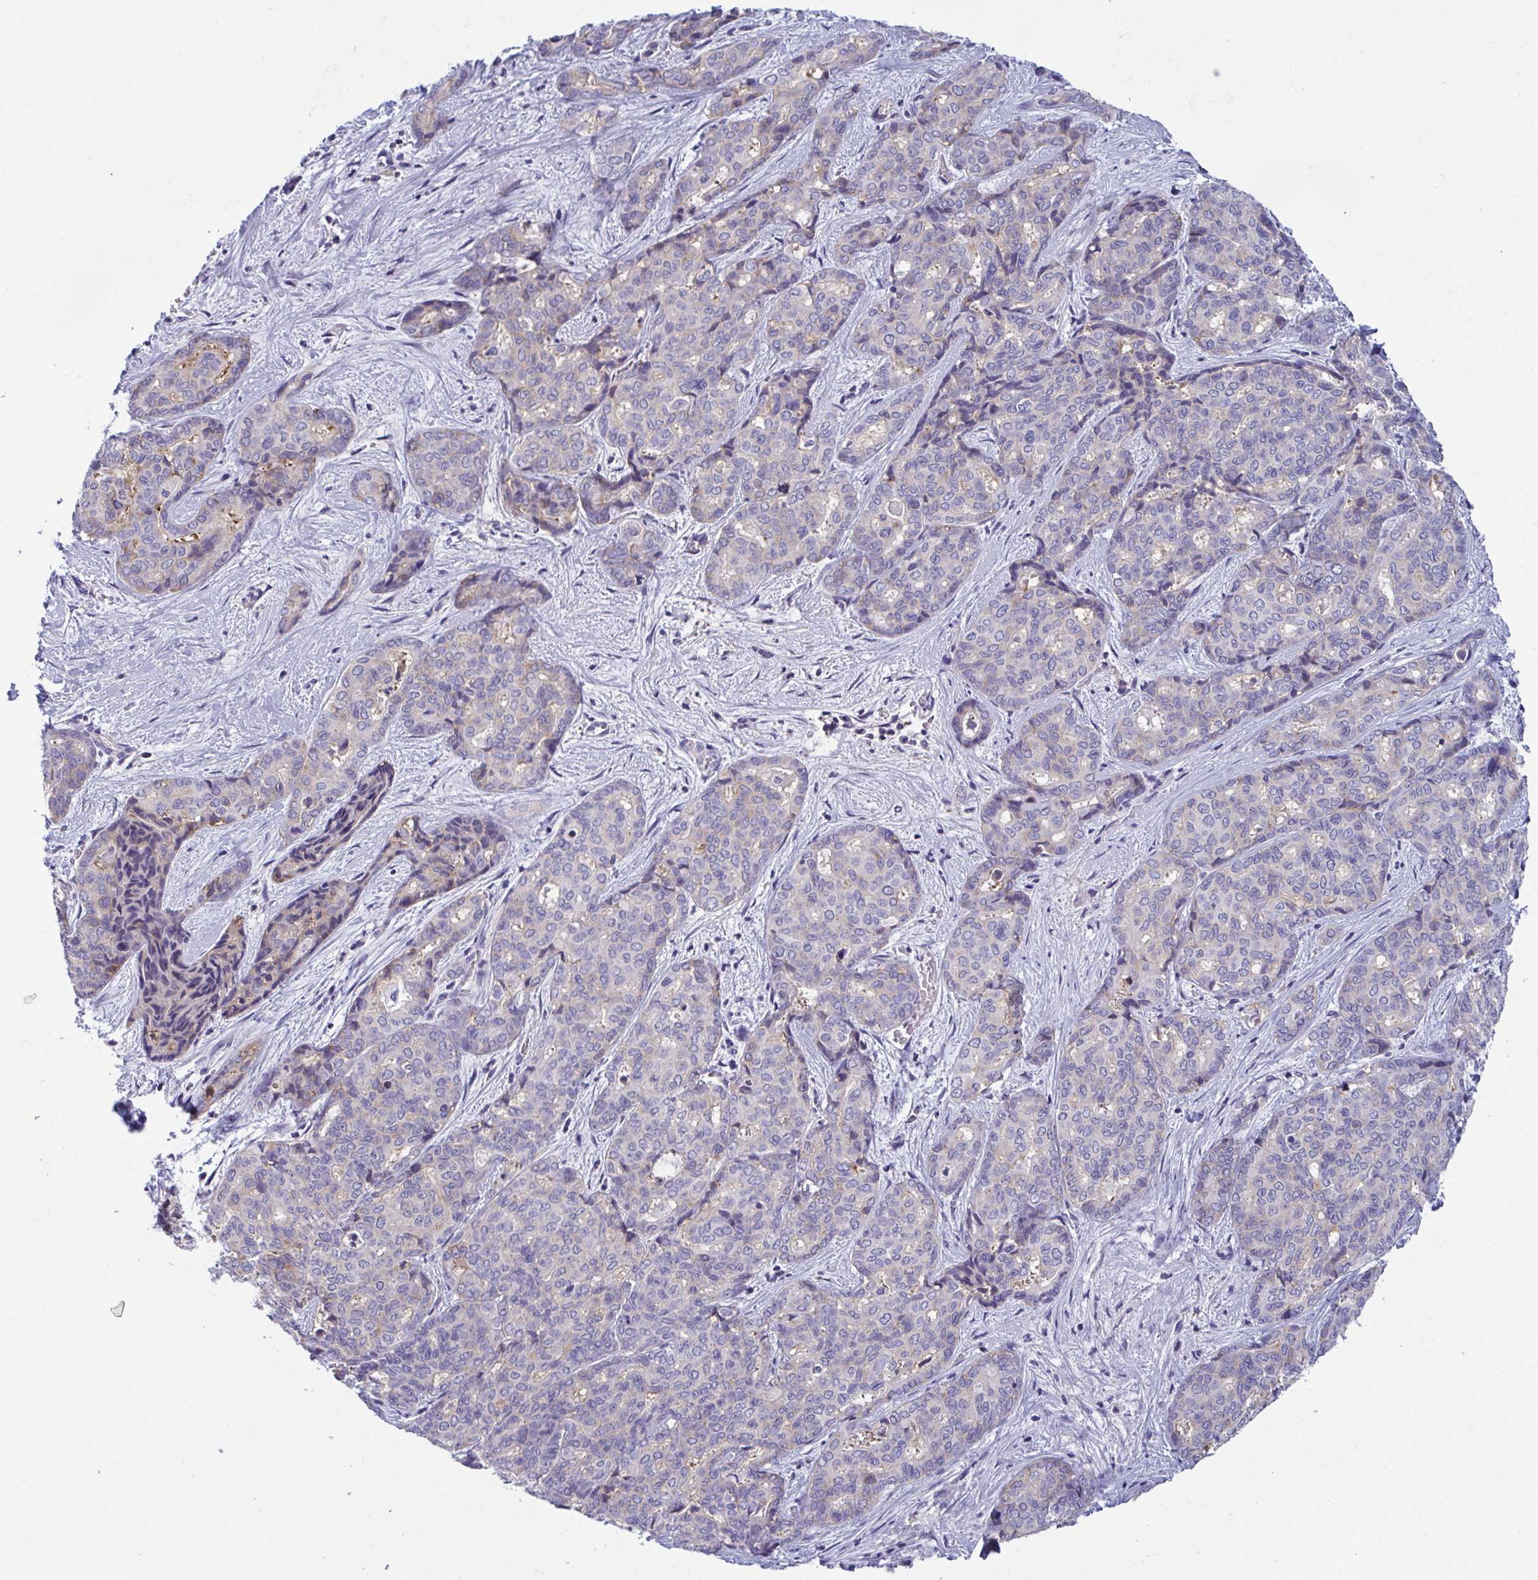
{"staining": {"intensity": "negative", "quantity": "none", "location": "none"}, "tissue": "liver cancer", "cell_type": "Tumor cells", "image_type": "cancer", "snomed": [{"axis": "morphology", "description": "Cholangiocarcinoma"}, {"axis": "topography", "description": "Liver"}], "caption": "The photomicrograph shows no staining of tumor cells in liver cancer.", "gene": "MS4A14", "patient": {"sex": "female", "age": 64}}